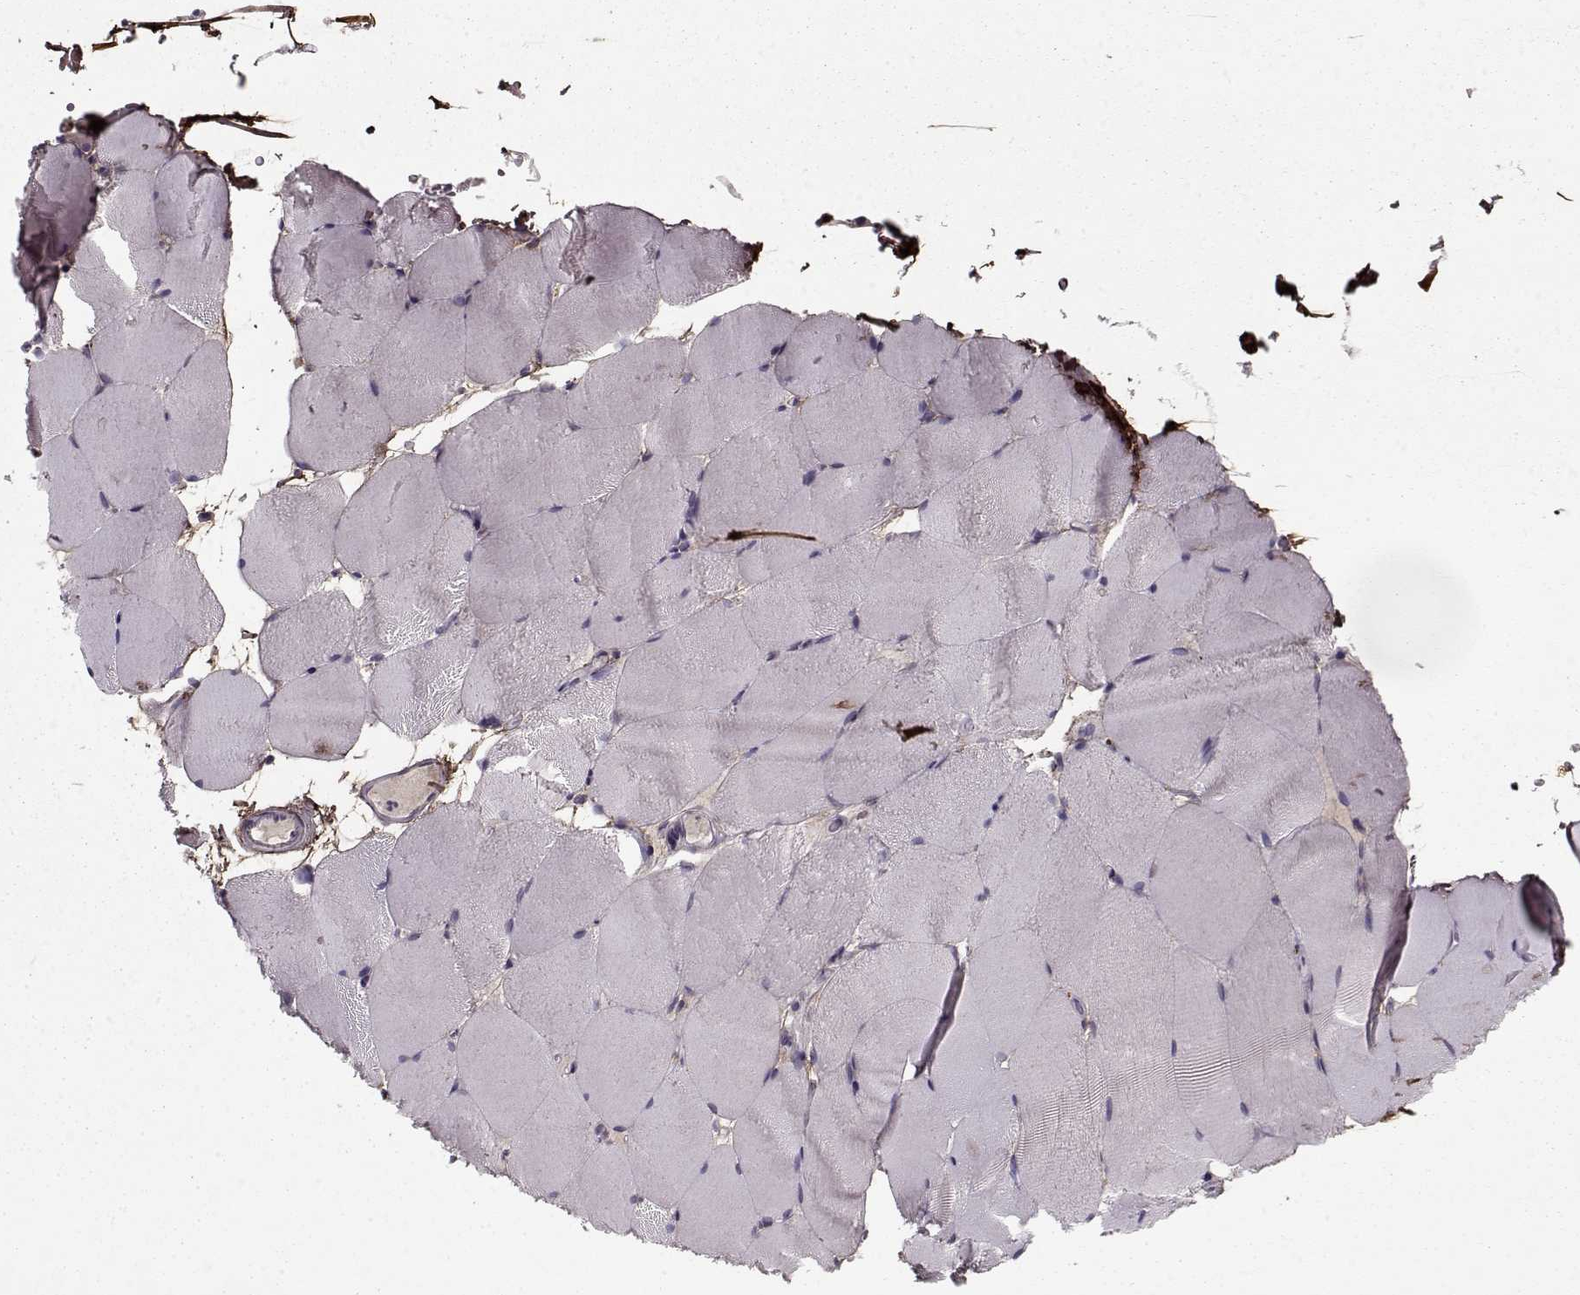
{"staining": {"intensity": "negative", "quantity": "none", "location": "none"}, "tissue": "skeletal muscle", "cell_type": "Myocytes", "image_type": "normal", "snomed": [{"axis": "morphology", "description": "Normal tissue, NOS"}, {"axis": "topography", "description": "Skeletal muscle"}], "caption": "Immunohistochemistry histopathology image of normal human skeletal muscle stained for a protein (brown), which exhibits no expression in myocytes. (DAB (3,3'-diaminobenzidine) immunohistochemistry (IHC) with hematoxylin counter stain).", "gene": "LUM", "patient": {"sex": "female", "age": 37}}